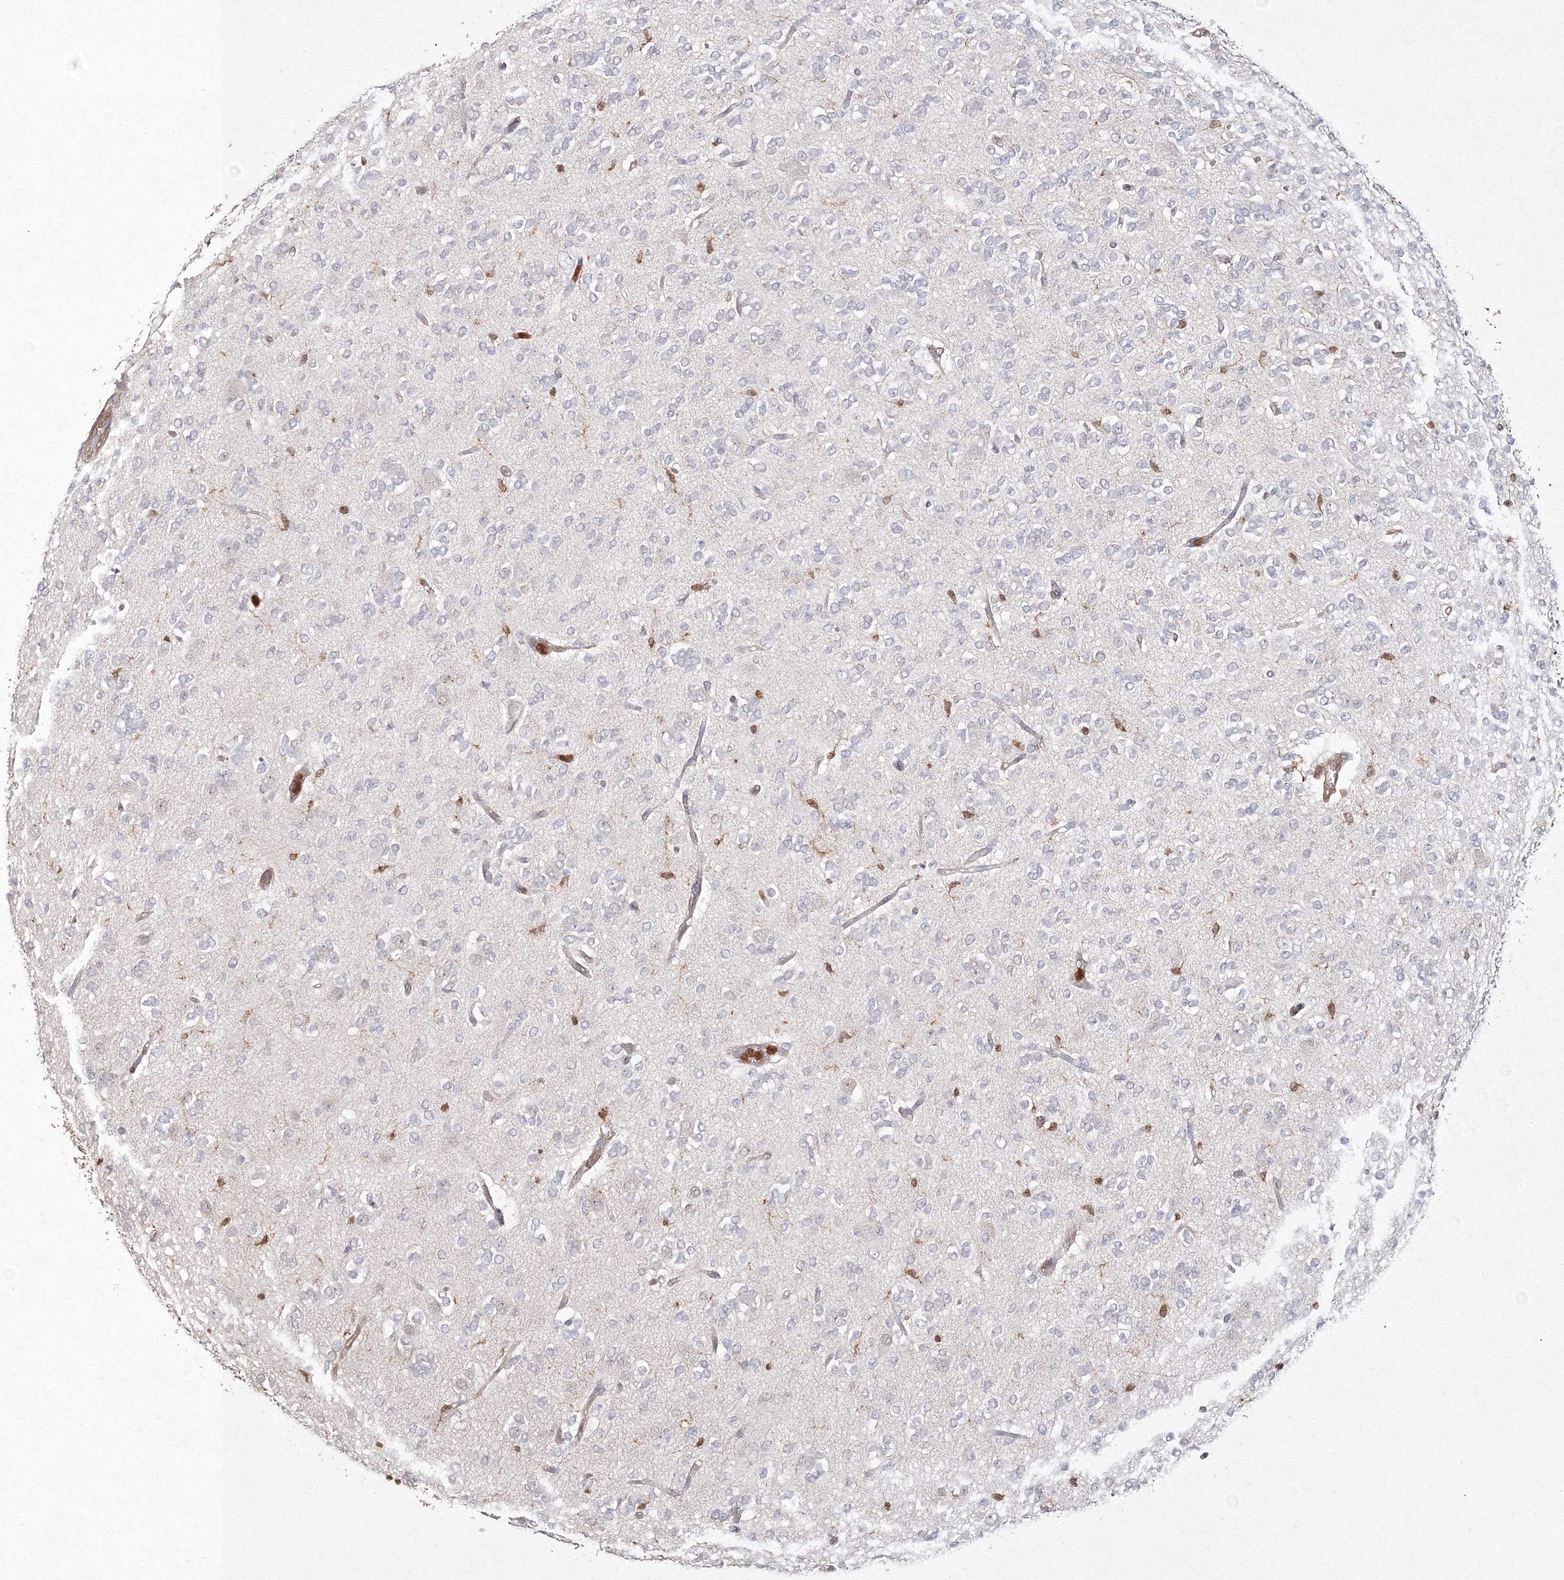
{"staining": {"intensity": "negative", "quantity": "none", "location": "none"}, "tissue": "glioma", "cell_type": "Tumor cells", "image_type": "cancer", "snomed": [{"axis": "morphology", "description": "Glioma, malignant, Low grade"}, {"axis": "topography", "description": "Brain"}], "caption": "High magnification brightfield microscopy of malignant glioma (low-grade) stained with DAB (brown) and counterstained with hematoxylin (blue): tumor cells show no significant positivity. The staining was performed using DAB to visualize the protein expression in brown, while the nuclei were stained in blue with hematoxylin (Magnification: 20x).", "gene": "S100A11", "patient": {"sex": "male", "age": 38}}